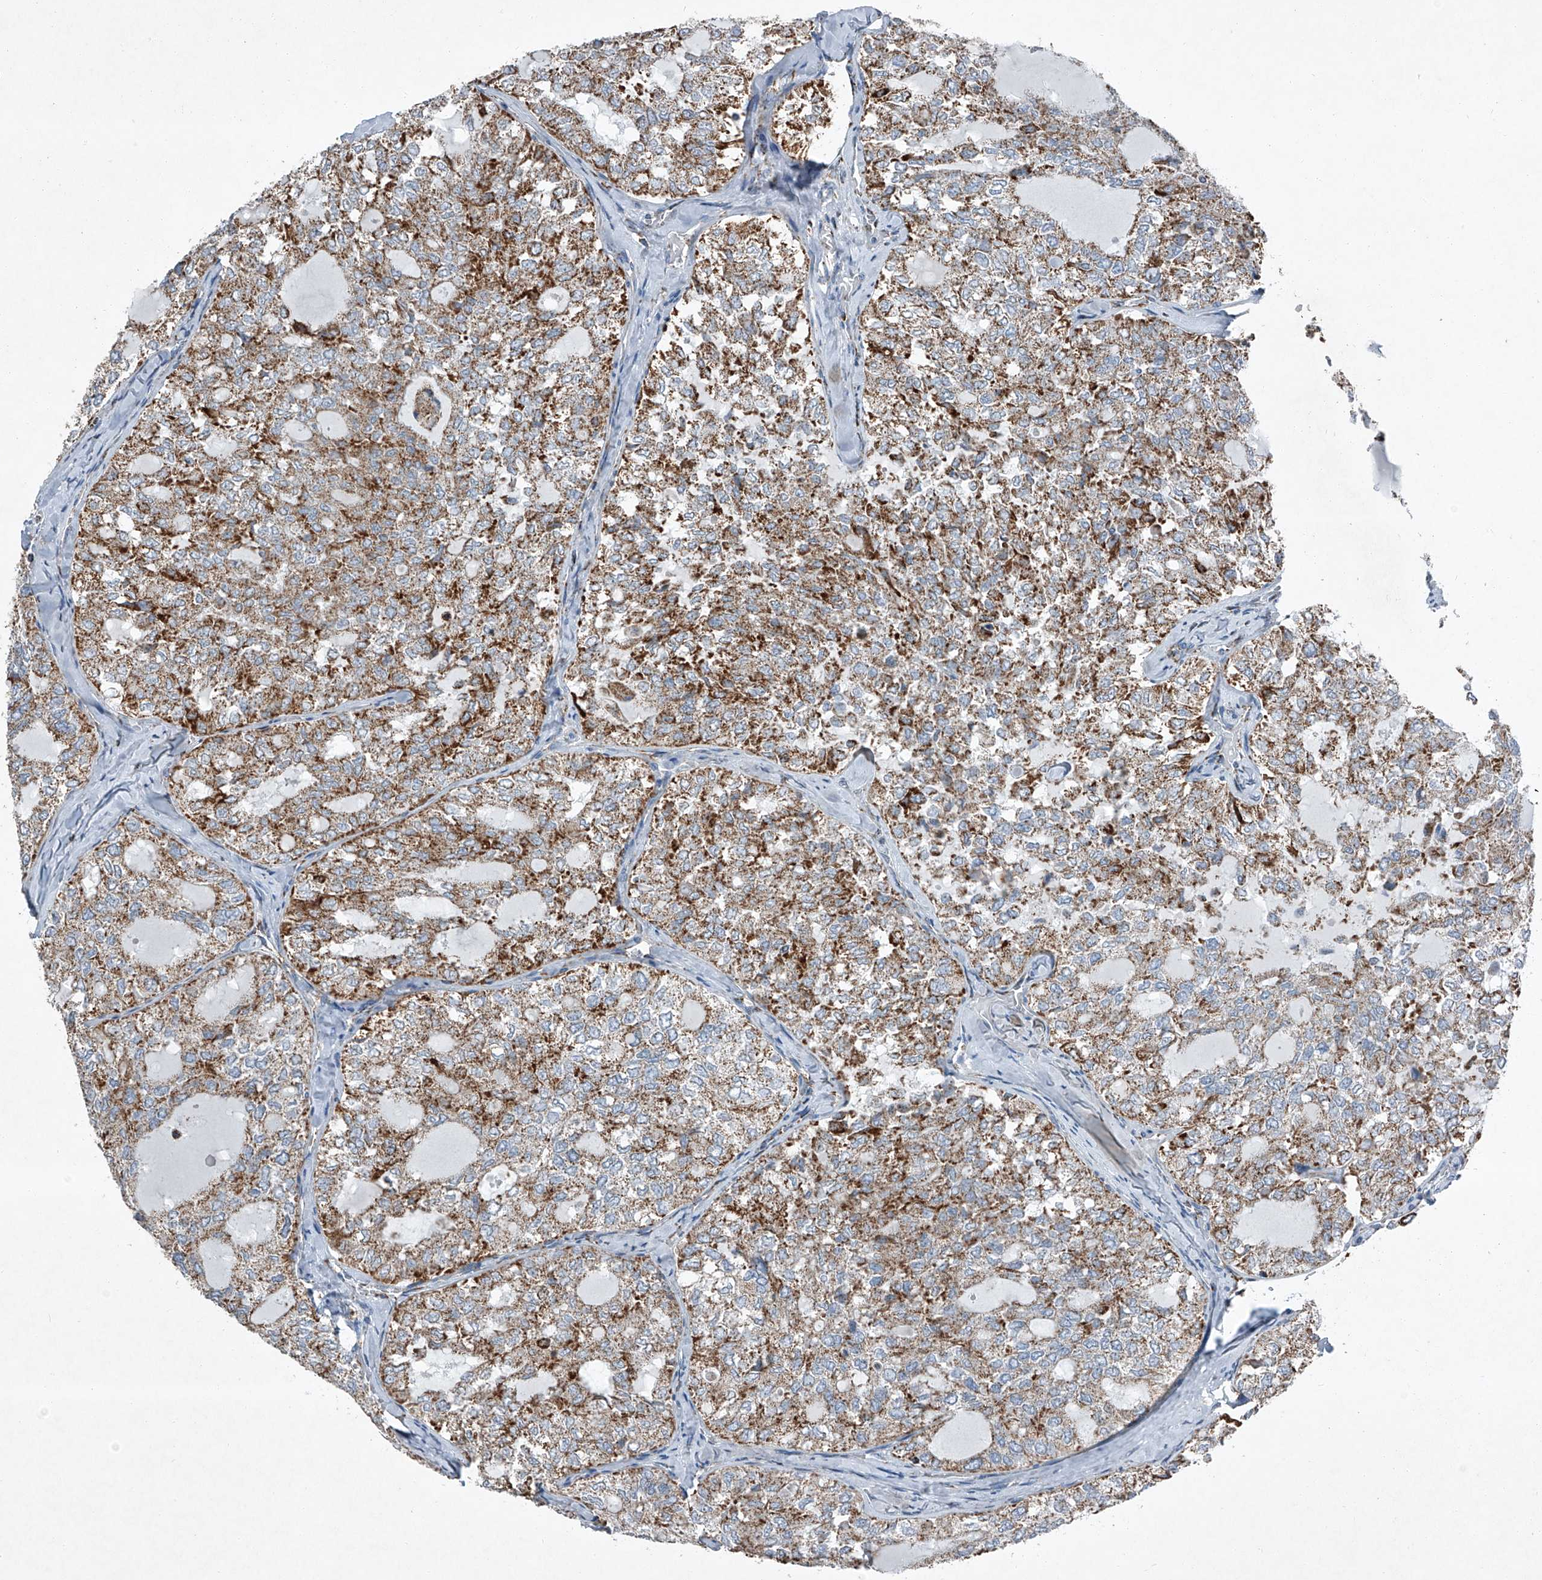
{"staining": {"intensity": "moderate", "quantity": ">75%", "location": "cytoplasmic/membranous"}, "tissue": "thyroid cancer", "cell_type": "Tumor cells", "image_type": "cancer", "snomed": [{"axis": "morphology", "description": "Follicular adenoma carcinoma, NOS"}, {"axis": "topography", "description": "Thyroid gland"}], "caption": "Immunohistochemical staining of human thyroid follicular adenoma carcinoma reveals moderate cytoplasmic/membranous protein staining in approximately >75% of tumor cells.", "gene": "CHRNA7", "patient": {"sex": "male", "age": 75}}